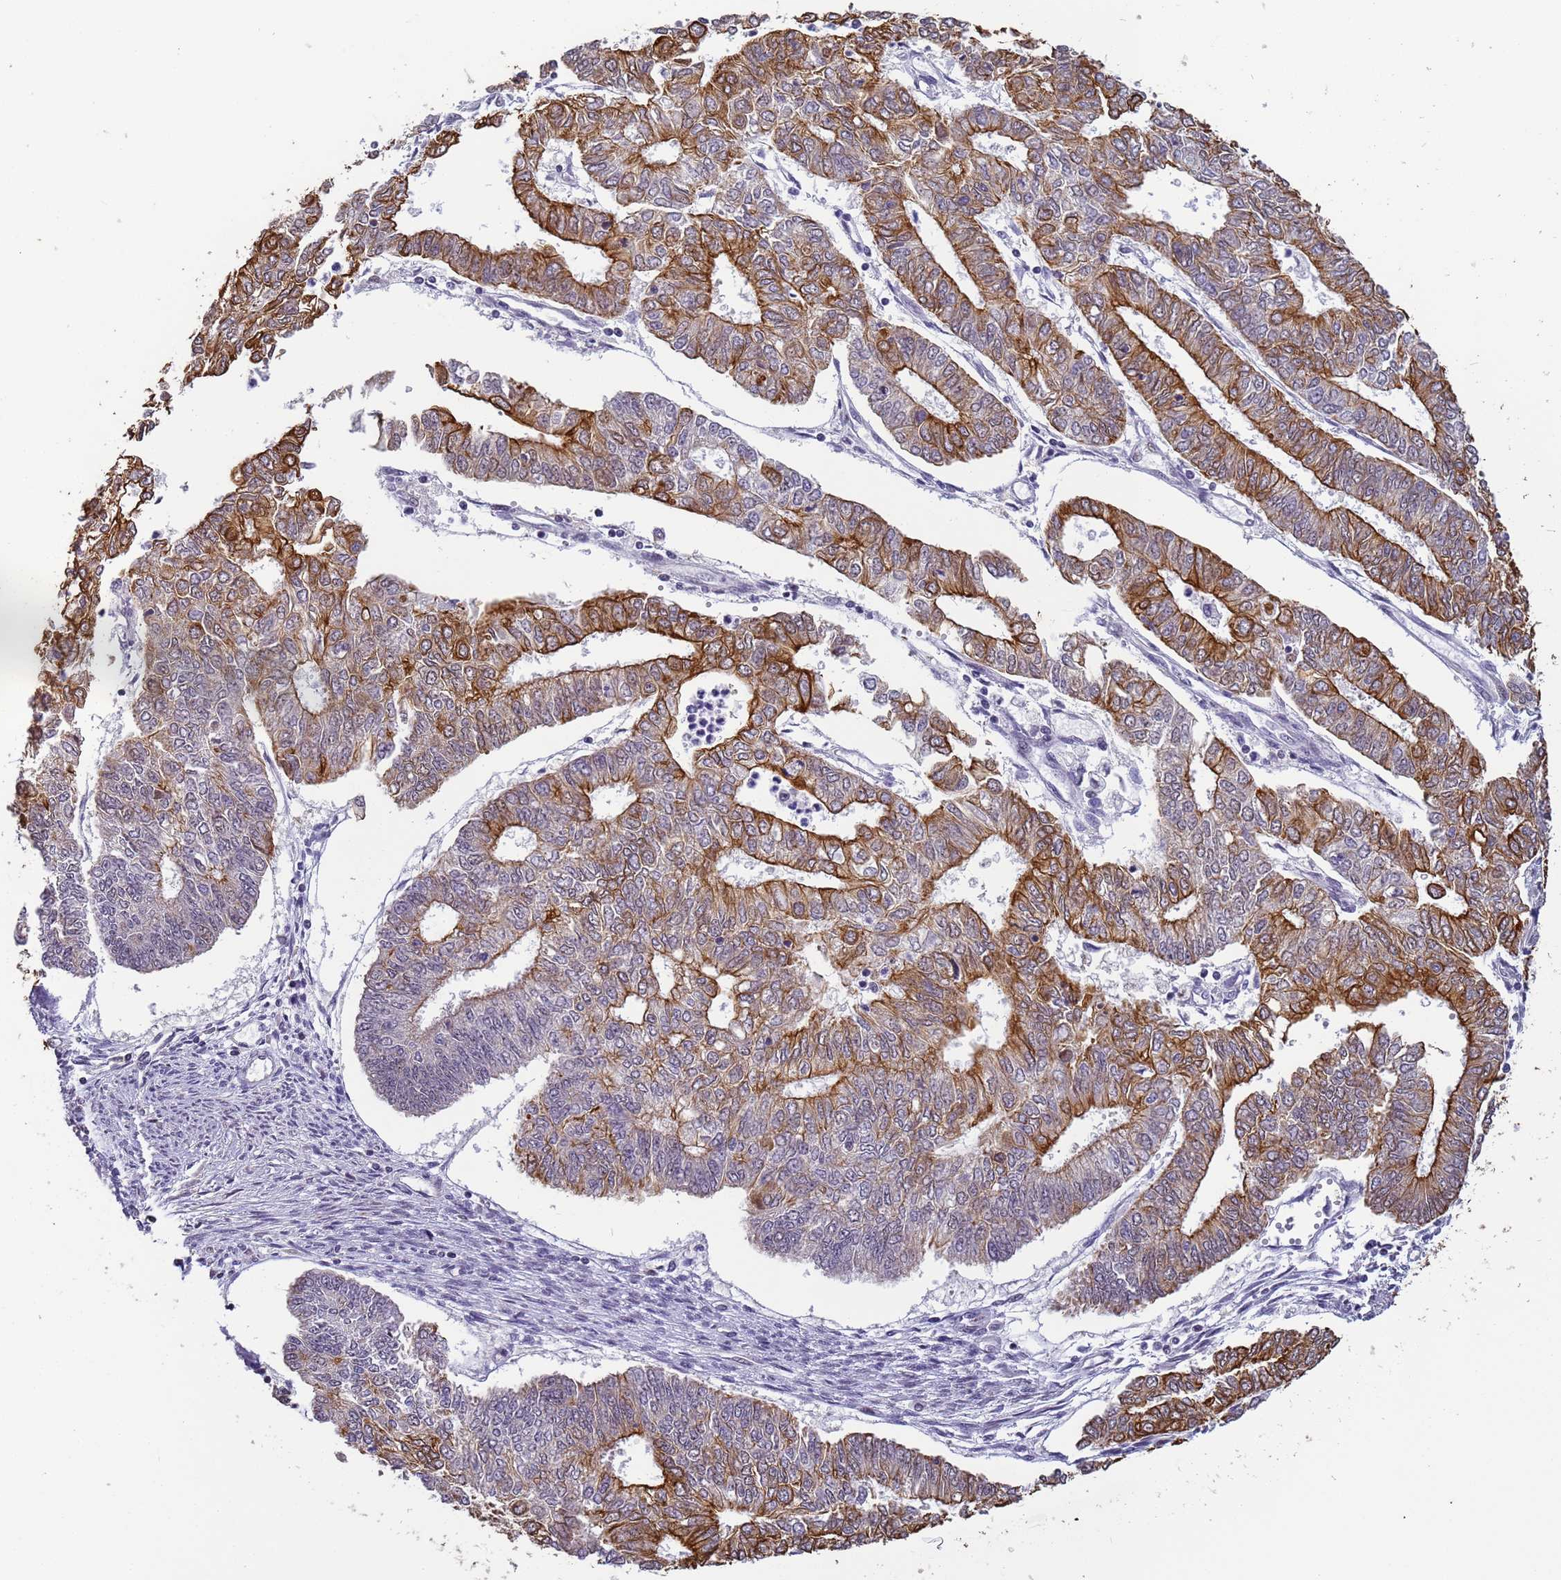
{"staining": {"intensity": "strong", "quantity": "25%-75%", "location": "cytoplasmic/membranous"}, "tissue": "endometrial cancer", "cell_type": "Tumor cells", "image_type": "cancer", "snomed": [{"axis": "morphology", "description": "Adenocarcinoma, NOS"}, {"axis": "topography", "description": "Endometrium"}], "caption": "Endometrial adenocarcinoma stained for a protein exhibits strong cytoplasmic/membranous positivity in tumor cells.", "gene": "VWA3A", "patient": {"sex": "female", "age": 68}}